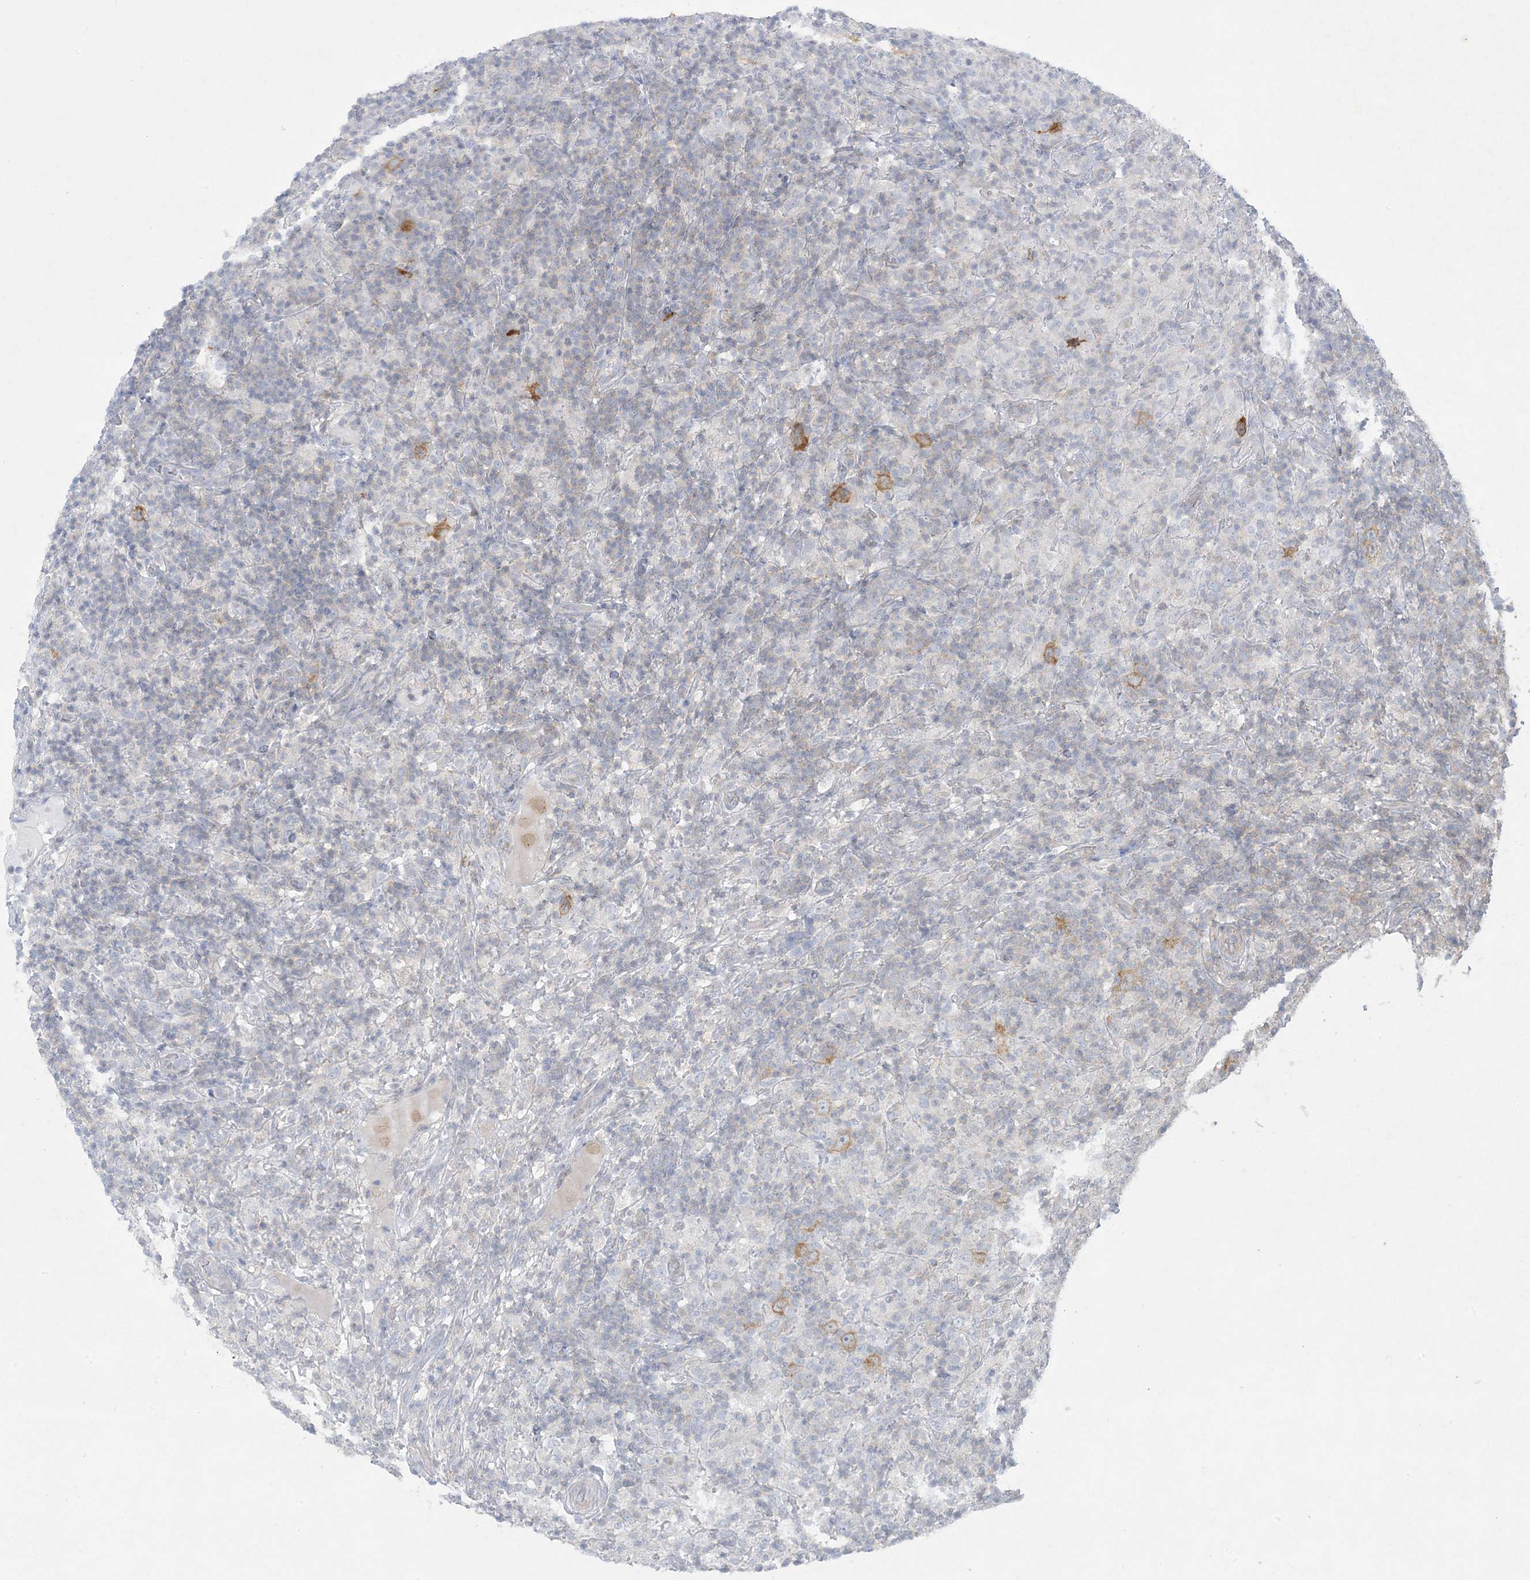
{"staining": {"intensity": "moderate", "quantity": ">75%", "location": "cytoplasmic/membranous"}, "tissue": "lymphoma", "cell_type": "Tumor cells", "image_type": "cancer", "snomed": [{"axis": "morphology", "description": "Hodgkin's disease, NOS"}, {"axis": "topography", "description": "Lymph node"}], "caption": "This is an image of immunohistochemistry staining of lymphoma, which shows moderate expression in the cytoplasmic/membranous of tumor cells.", "gene": "KIF3A", "patient": {"sex": "male", "age": 70}}